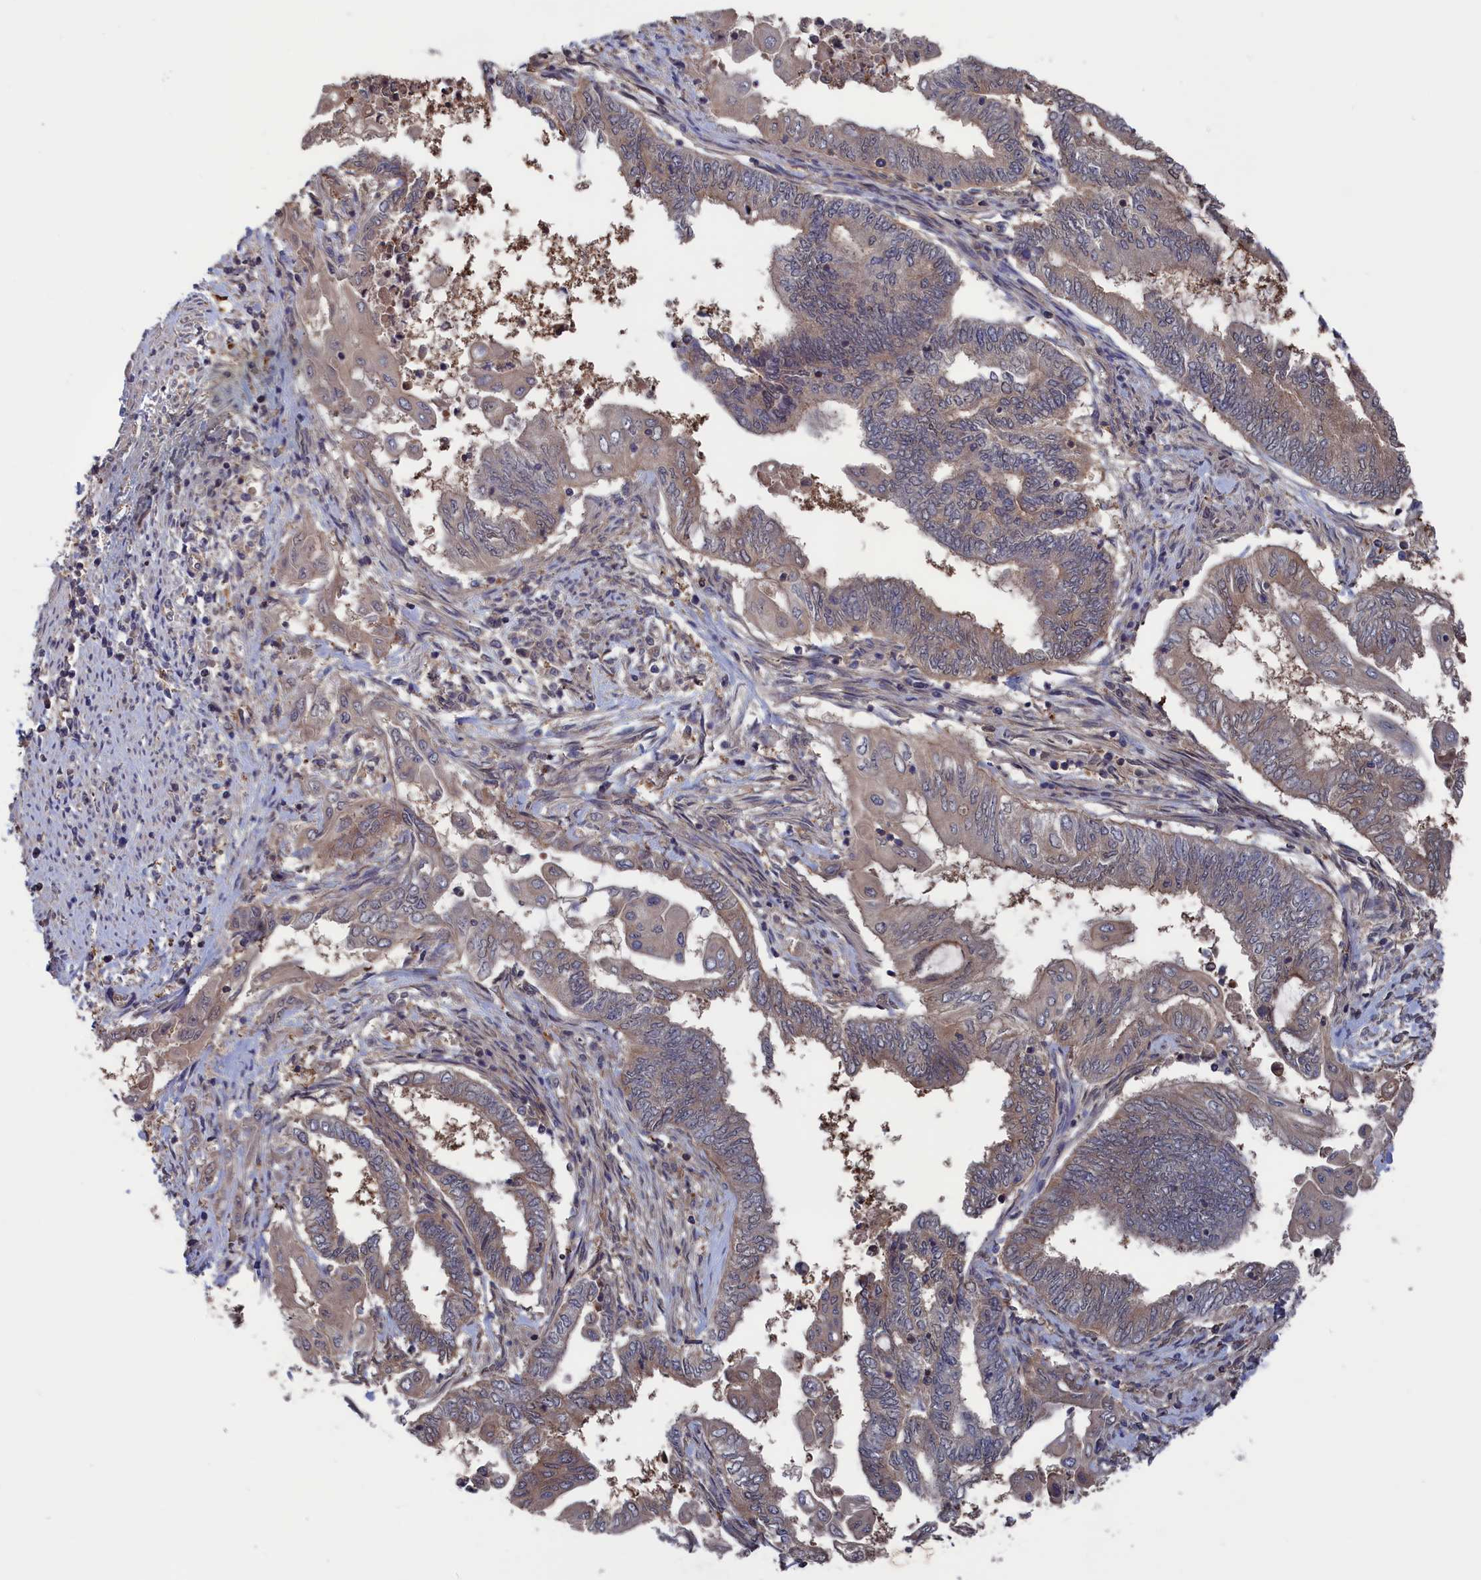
{"staining": {"intensity": "weak", "quantity": ">75%", "location": "cytoplasmic/membranous"}, "tissue": "endometrial cancer", "cell_type": "Tumor cells", "image_type": "cancer", "snomed": [{"axis": "morphology", "description": "Adenocarcinoma, NOS"}, {"axis": "topography", "description": "Uterus"}, {"axis": "topography", "description": "Endometrium"}], "caption": "Endometrial cancer tissue displays weak cytoplasmic/membranous staining in about >75% of tumor cells, visualized by immunohistochemistry.", "gene": "NUTF2", "patient": {"sex": "female", "age": 70}}